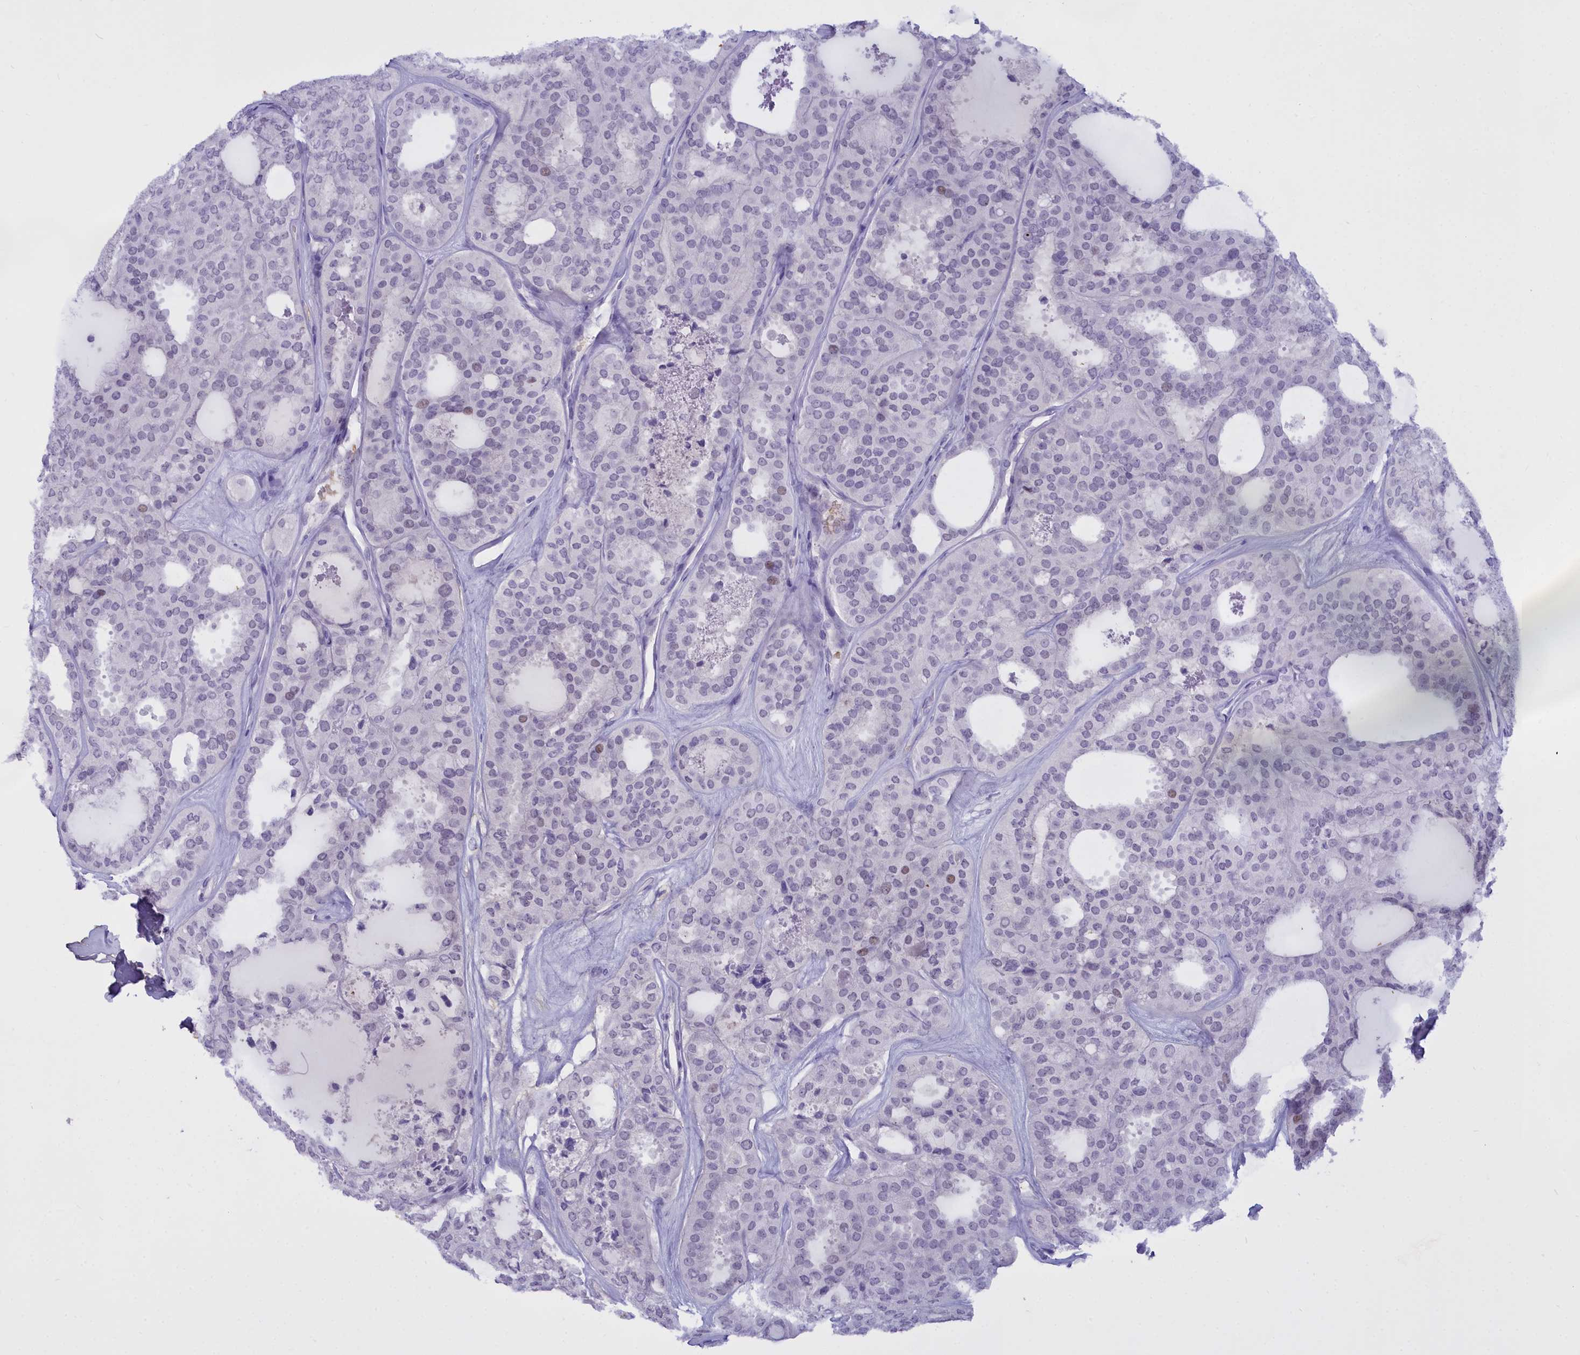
{"staining": {"intensity": "negative", "quantity": "none", "location": "none"}, "tissue": "thyroid cancer", "cell_type": "Tumor cells", "image_type": "cancer", "snomed": [{"axis": "morphology", "description": "Follicular adenoma carcinoma, NOS"}, {"axis": "topography", "description": "Thyroid gland"}], "caption": "Immunohistochemistry (IHC) image of human thyroid cancer (follicular adenoma carcinoma) stained for a protein (brown), which displays no expression in tumor cells.", "gene": "OSTN", "patient": {"sex": "male", "age": 75}}